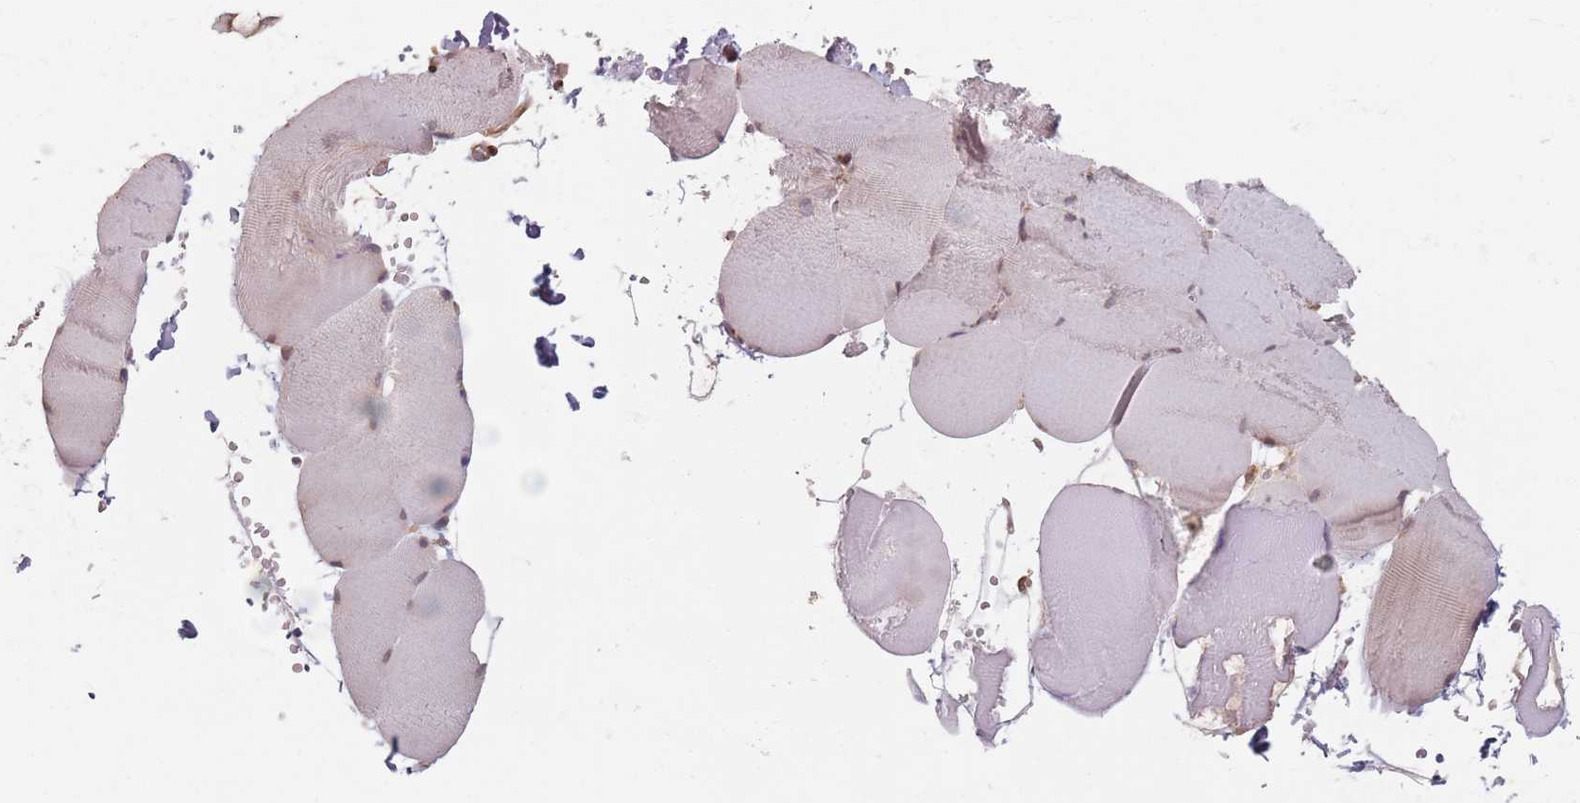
{"staining": {"intensity": "negative", "quantity": "none", "location": "none"}, "tissue": "skeletal muscle", "cell_type": "Myocytes", "image_type": "normal", "snomed": [{"axis": "morphology", "description": "Normal tissue, NOS"}, {"axis": "topography", "description": "Skeletal muscle"}, {"axis": "topography", "description": "Head-Neck"}], "caption": "Myocytes show no significant expression in unremarkable skeletal muscle.", "gene": "NOTCH3", "patient": {"sex": "male", "age": 66}}